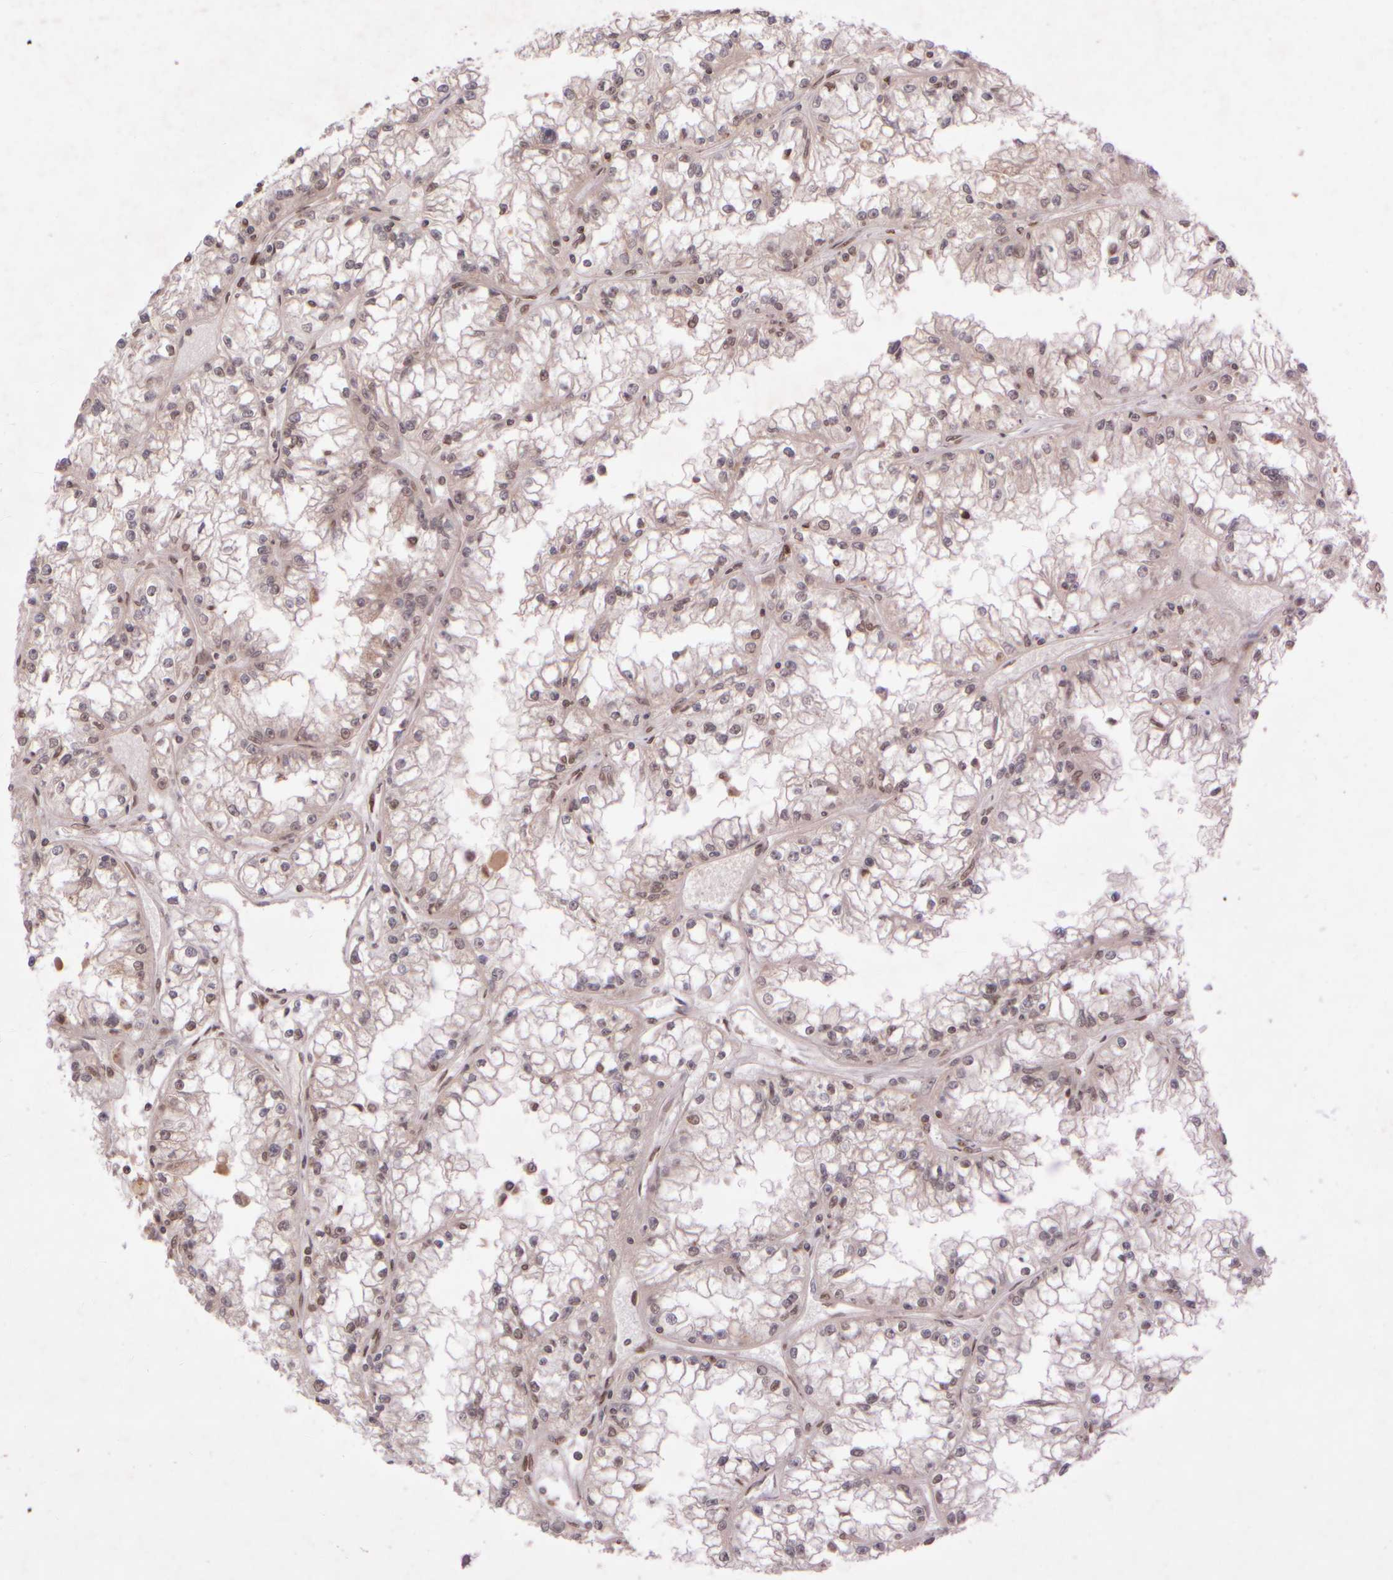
{"staining": {"intensity": "moderate", "quantity": "<25%", "location": "nuclear"}, "tissue": "renal cancer", "cell_type": "Tumor cells", "image_type": "cancer", "snomed": [{"axis": "morphology", "description": "Adenocarcinoma, NOS"}, {"axis": "topography", "description": "Kidney"}], "caption": "Immunohistochemical staining of renal cancer shows low levels of moderate nuclear protein staining in approximately <25% of tumor cells.", "gene": "ZC3HC1", "patient": {"sex": "male", "age": 56}}